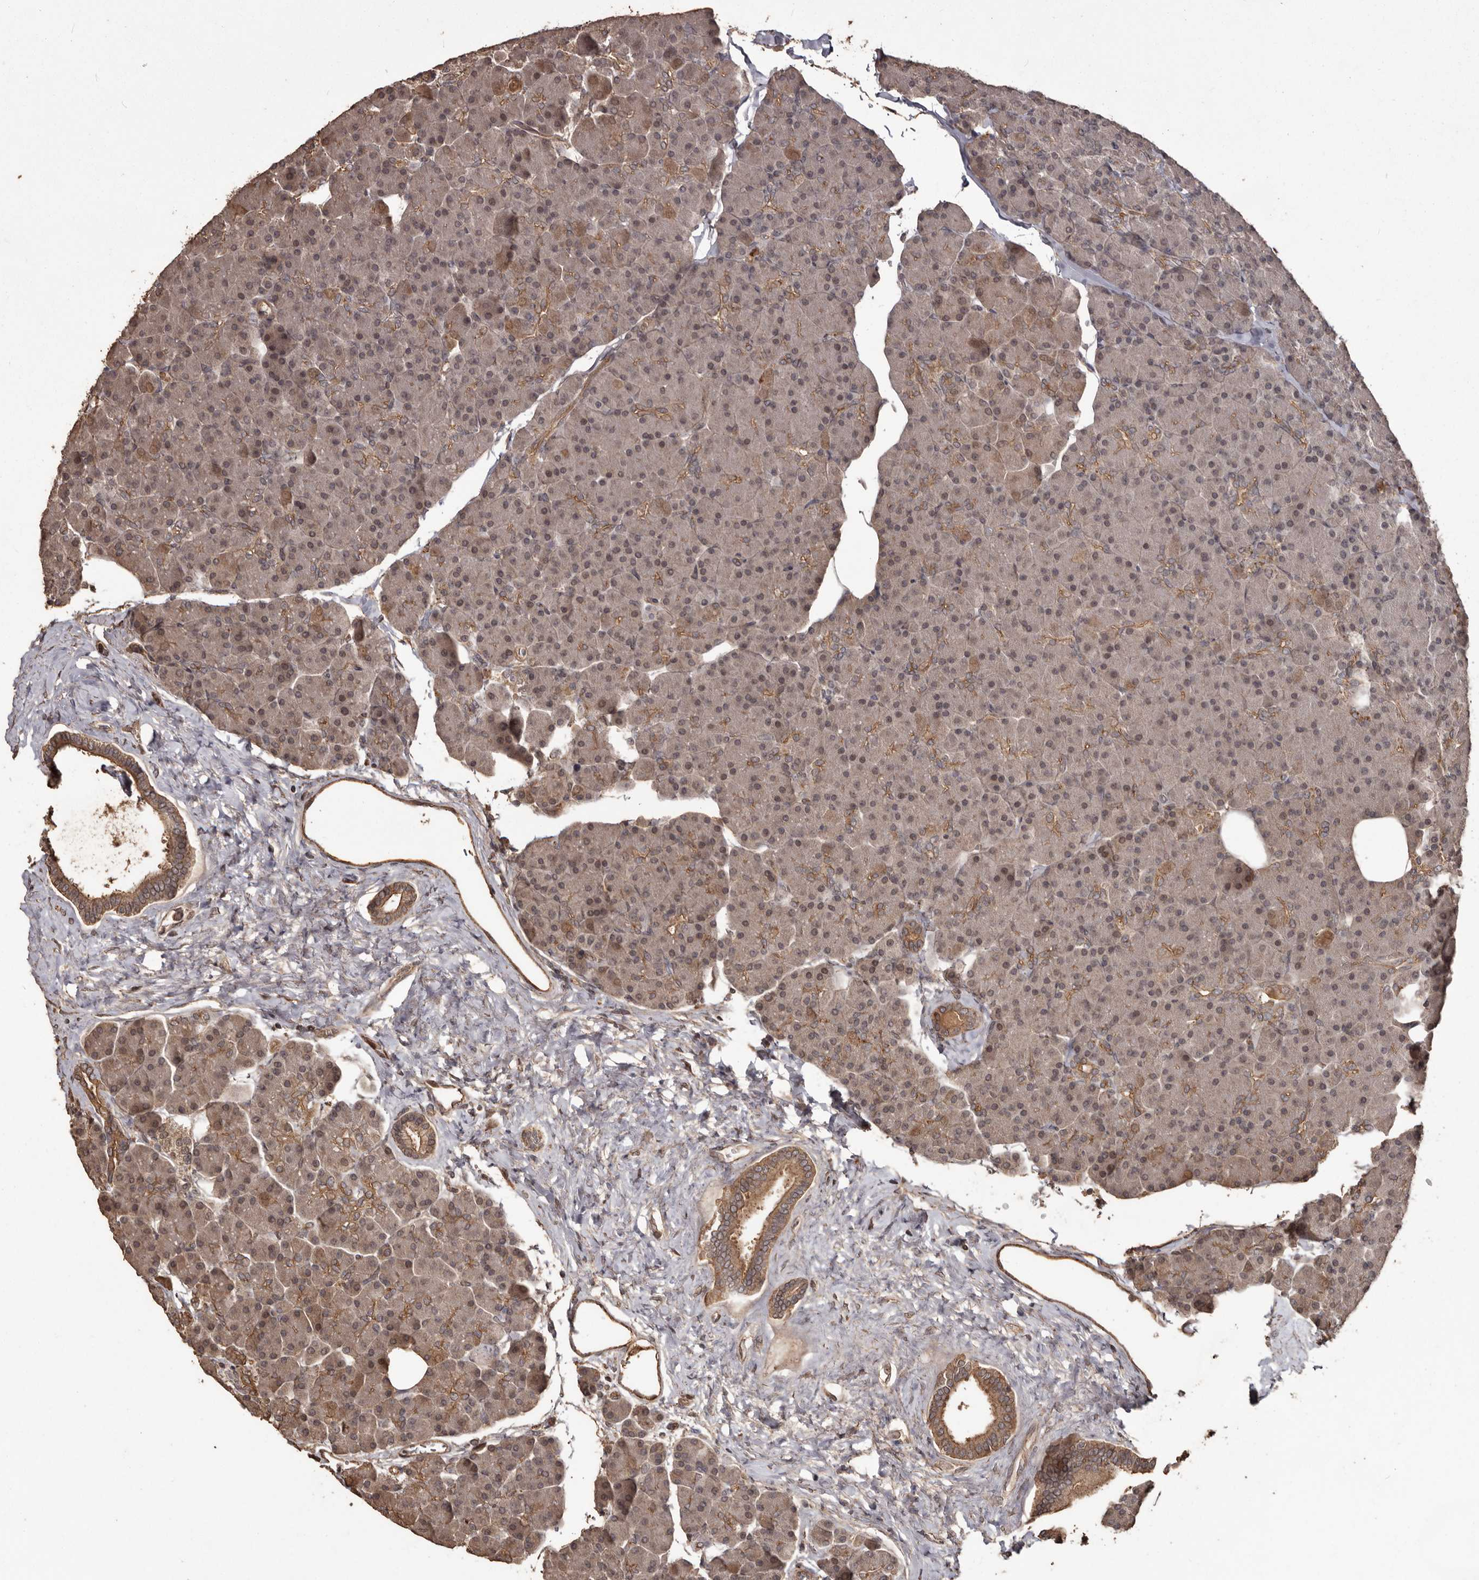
{"staining": {"intensity": "moderate", "quantity": "25%-75%", "location": "cytoplasmic/membranous"}, "tissue": "pancreas", "cell_type": "Exocrine glandular cells", "image_type": "normal", "snomed": [{"axis": "morphology", "description": "Normal tissue, NOS"}, {"axis": "topography", "description": "Pancreas"}], "caption": "Moderate cytoplasmic/membranous positivity for a protein is identified in approximately 25%-75% of exocrine glandular cells of benign pancreas using immunohistochemistry (IHC).", "gene": "NUP43", "patient": {"sex": "female", "age": 43}}